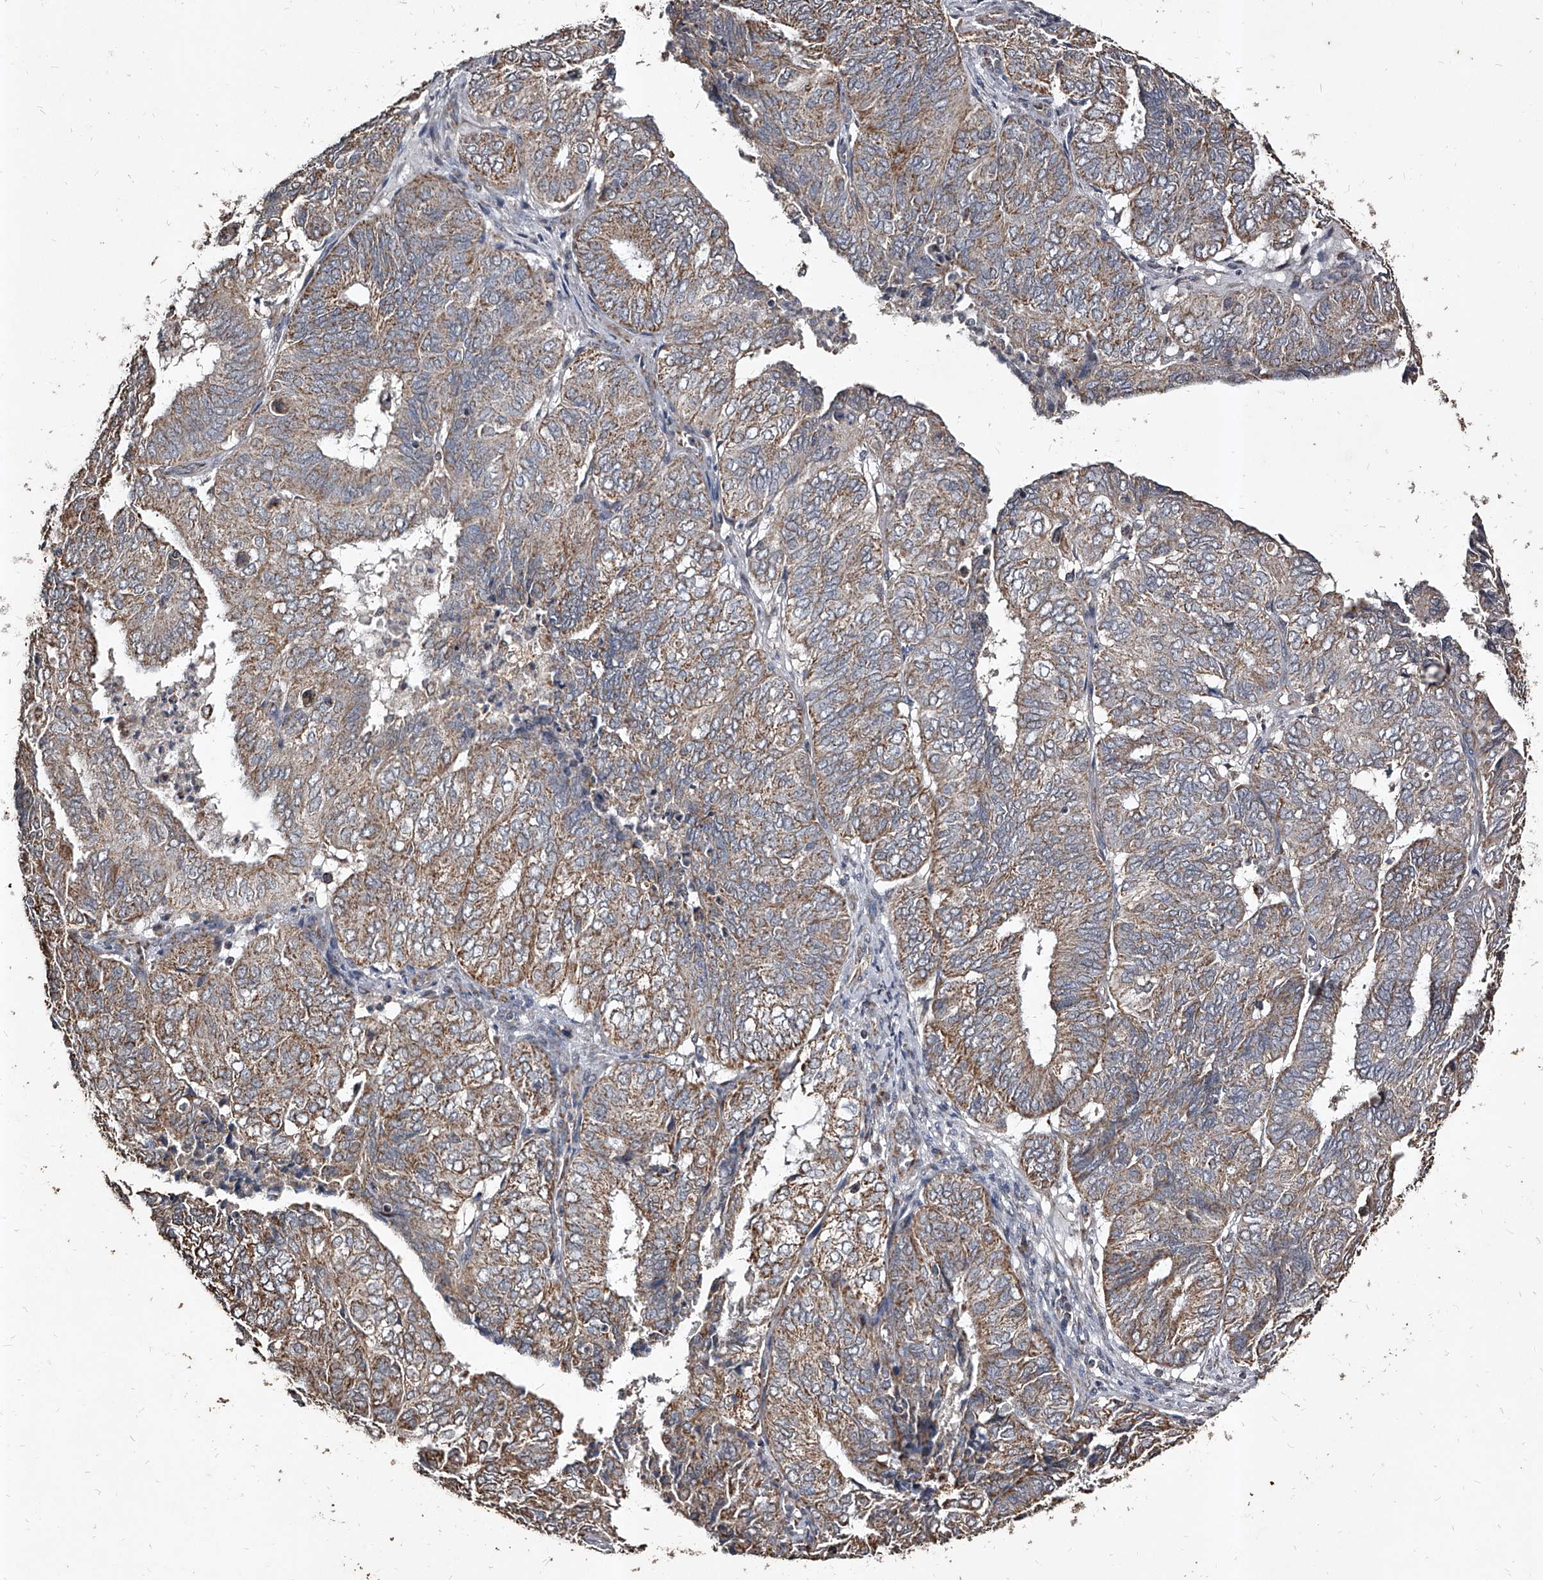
{"staining": {"intensity": "moderate", "quantity": "25%-75%", "location": "cytoplasmic/membranous"}, "tissue": "endometrial cancer", "cell_type": "Tumor cells", "image_type": "cancer", "snomed": [{"axis": "morphology", "description": "Adenocarcinoma, NOS"}, {"axis": "topography", "description": "Uterus"}], "caption": "A brown stain highlights moderate cytoplasmic/membranous staining of a protein in endometrial adenocarcinoma tumor cells.", "gene": "GPR183", "patient": {"sex": "female", "age": 60}}